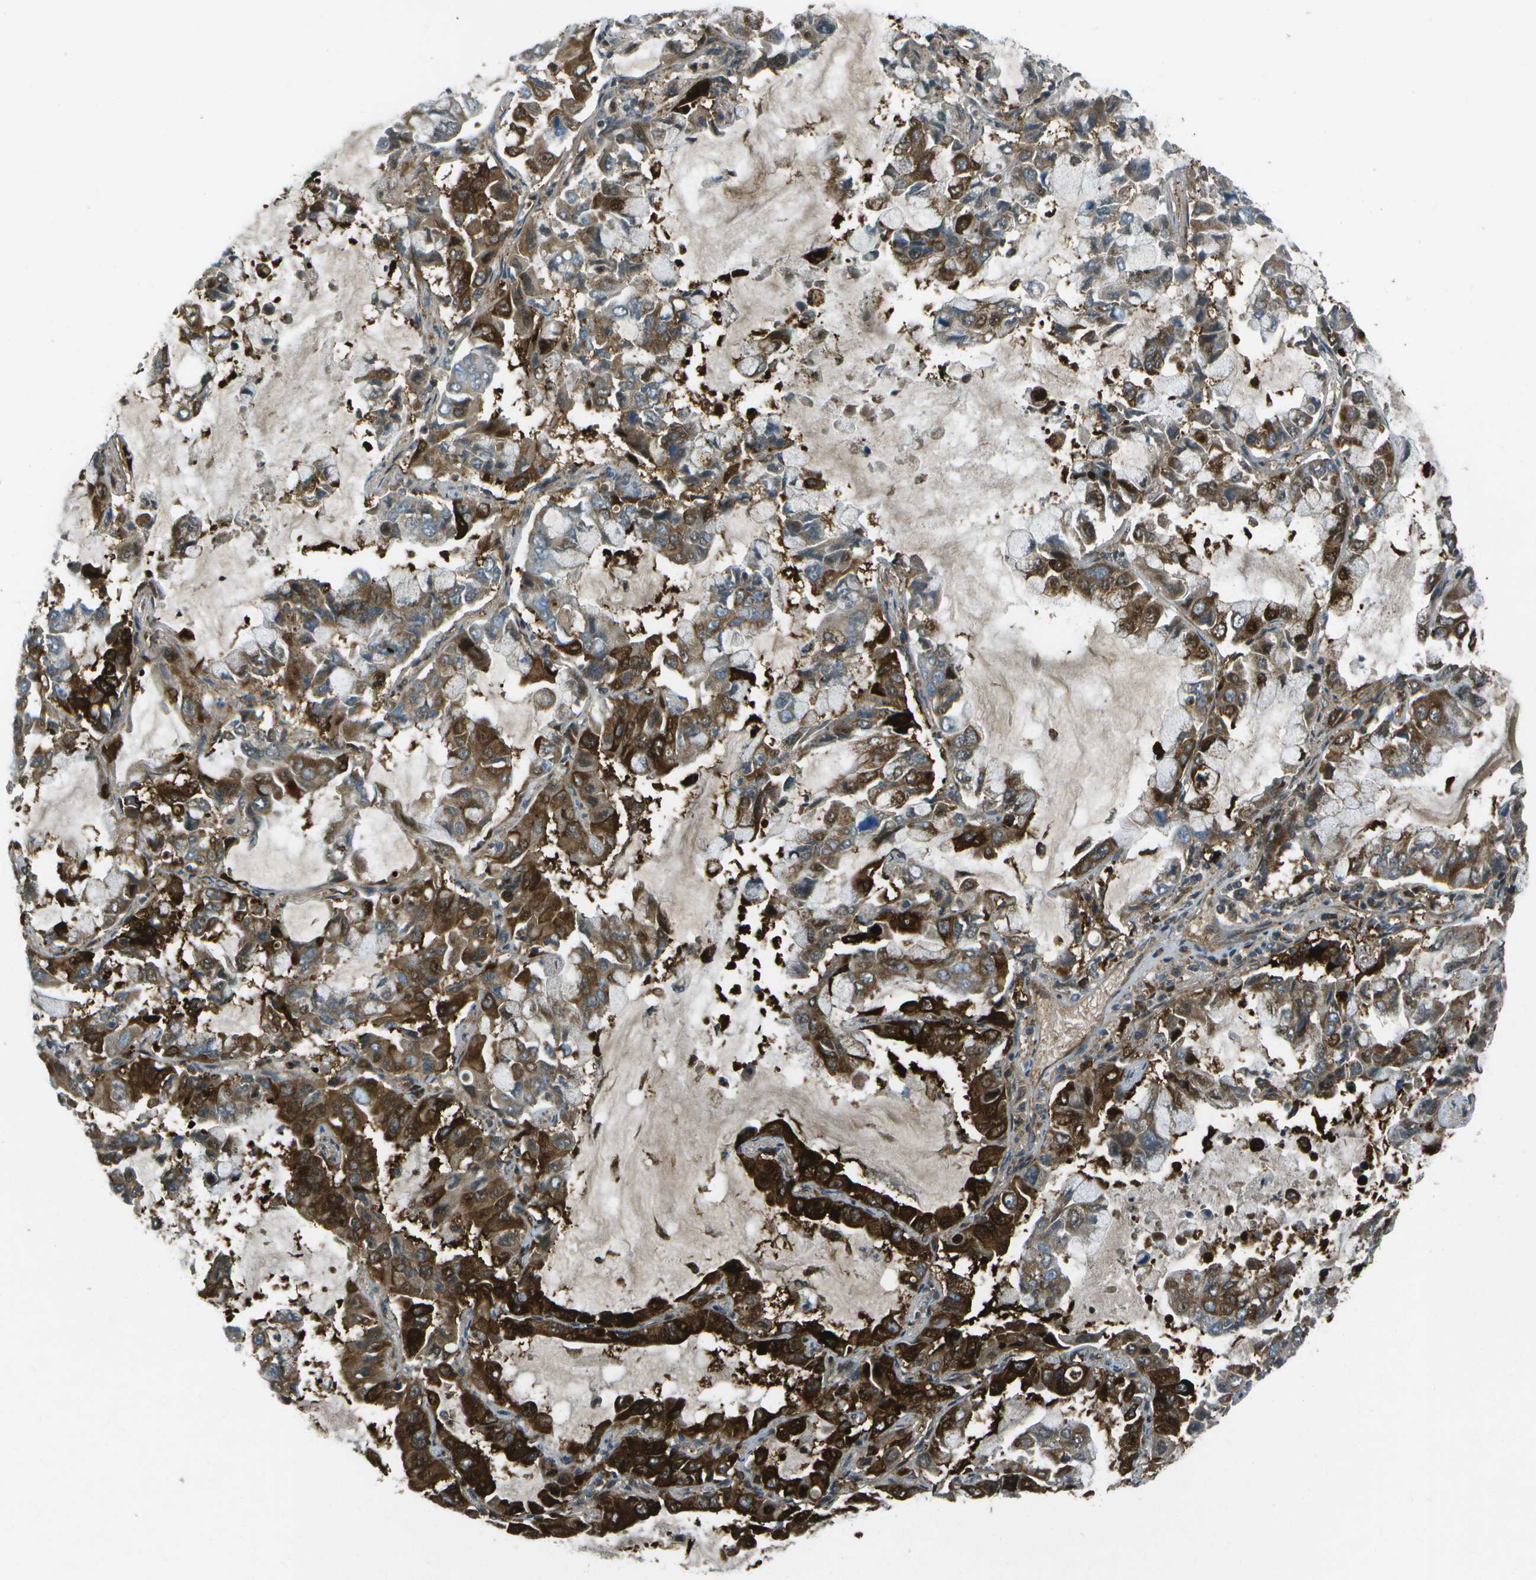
{"staining": {"intensity": "strong", "quantity": ">75%", "location": "cytoplasmic/membranous"}, "tissue": "lung cancer", "cell_type": "Tumor cells", "image_type": "cancer", "snomed": [{"axis": "morphology", "description": "Adenocarcinoma, NOS"}, {"axis": "topography", "description": "Lung"}], "caption": "Lung cancer (adenocarcinoma) stained for a protein exhibits strong cytoplasmic/membranous positivity in tumor cells.", "gene": "TMEM19", "patient": {"sex": "male", "age": 64}}